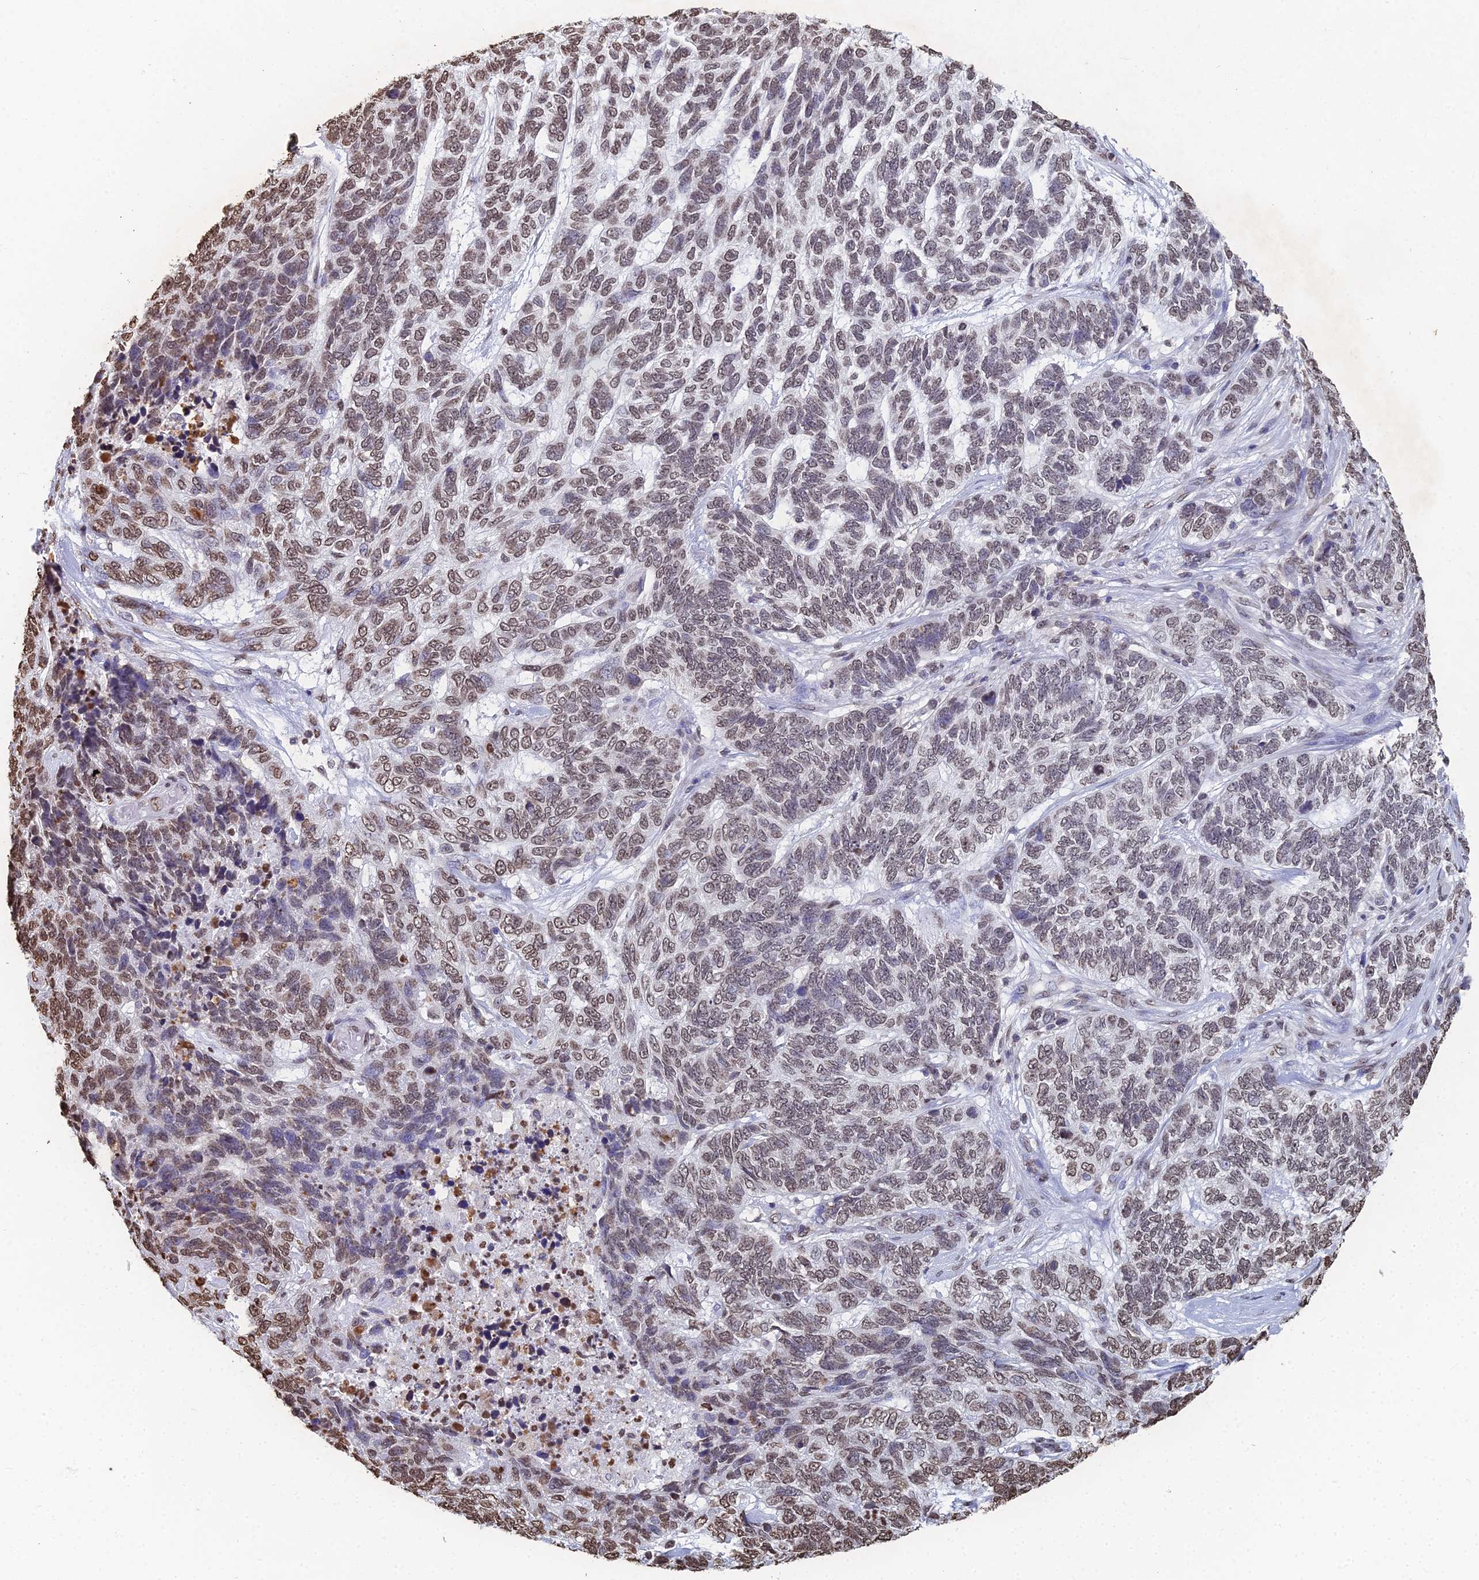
{"staining": {"intensity": "weak", "quantity": "25%-75%", "location": "nuclear"}, "tissue": "skin cancer", "cell_type": "Tumor cells", "image_type": "cancer", "snomed": [{"axis": "morphology", "description": "Basal cell carcinoma"}, {"axis": "topography", "description": "Skin"}], "caption": "Human skin cancer (basal cell carcinoma) stained with a protein marker exhibits weak staining in tumor cells.", "gene": "GBP3", "patient": {"sex": "female", "age": 65}}